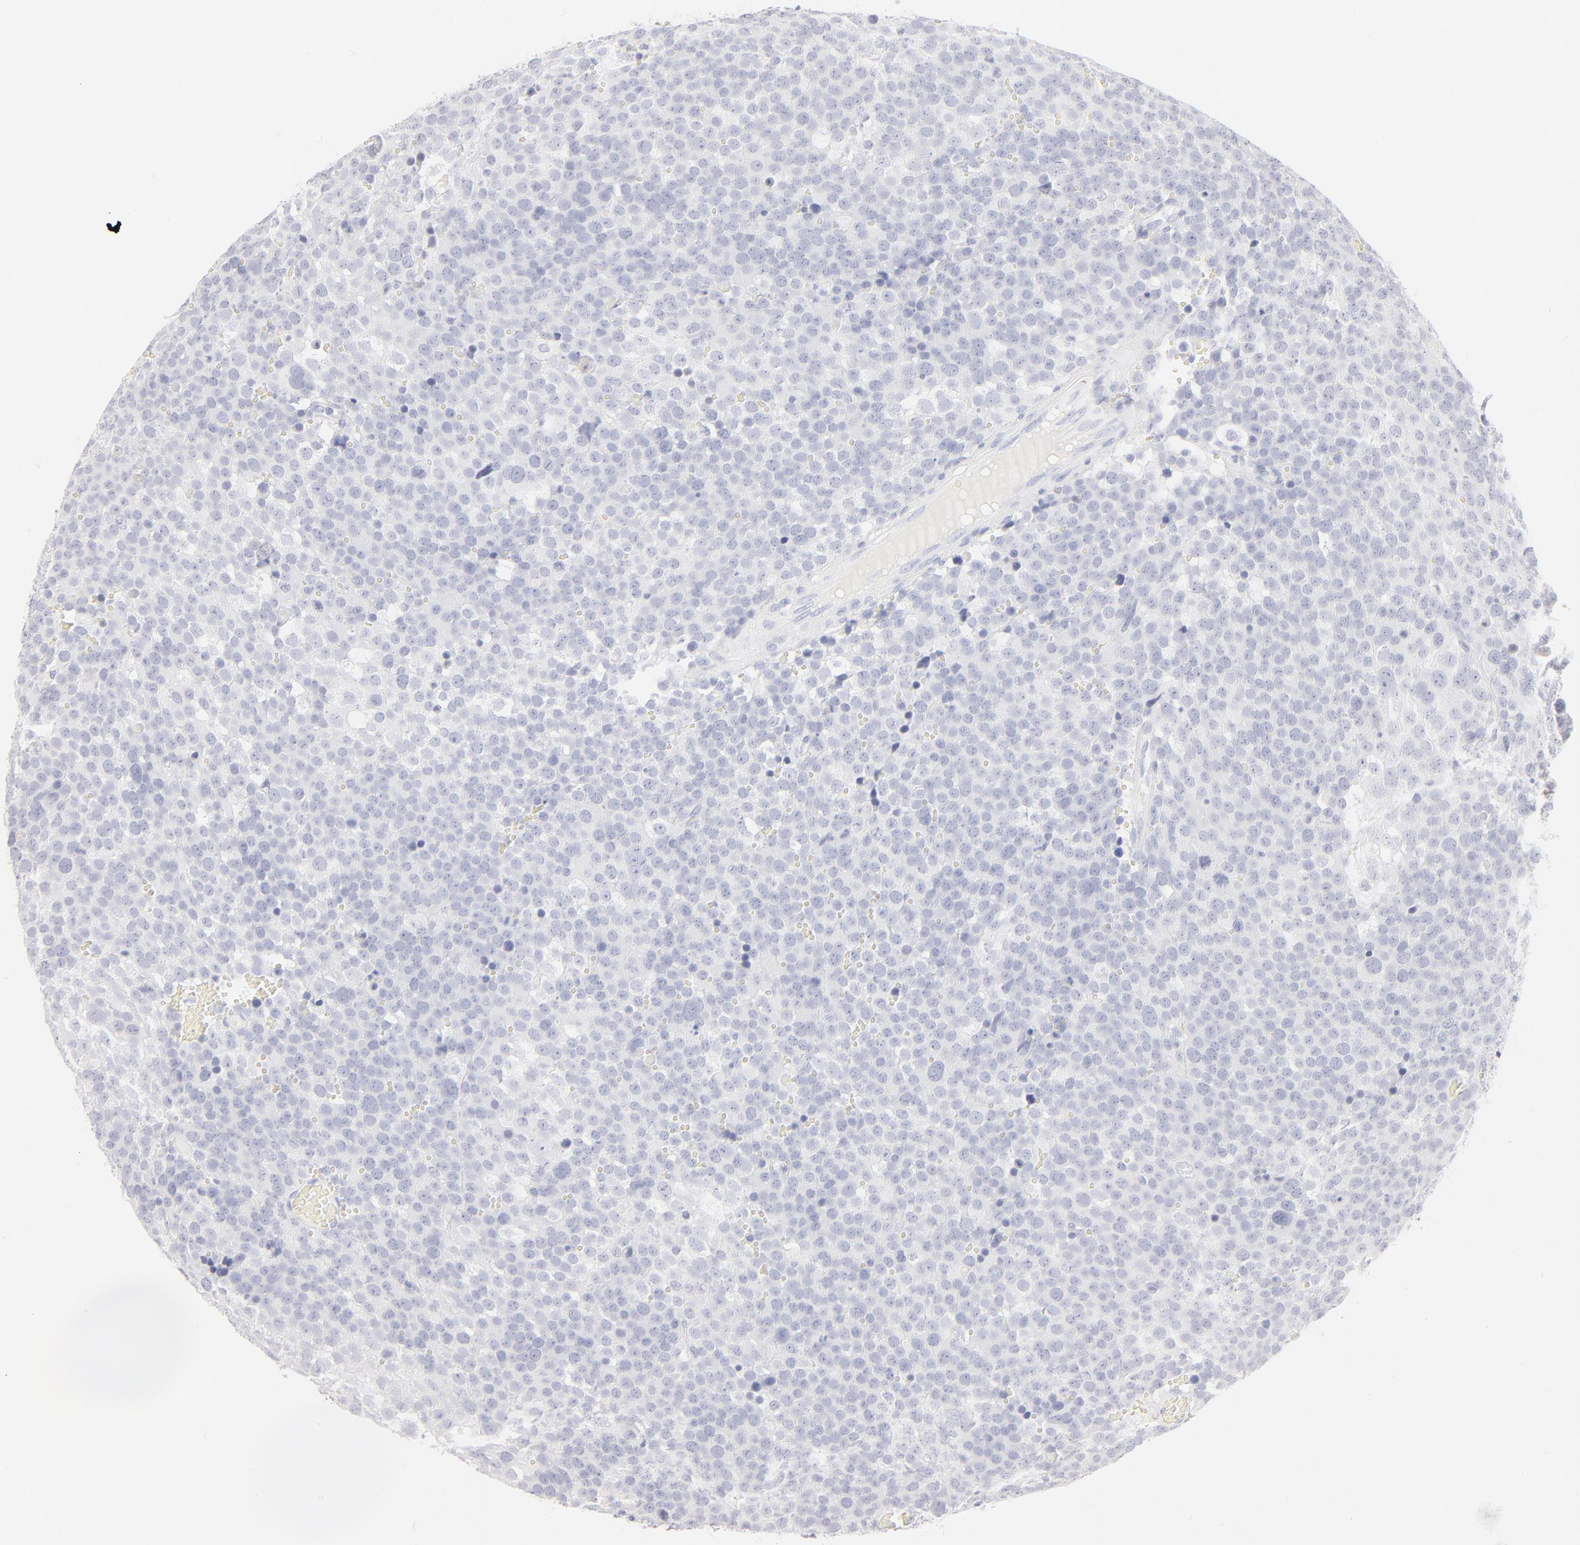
{"staining": {"intensity": "negative", "quantity": "none", "location": "none"}, "tissue": "testis cancer", "cell_type": "Tumor cells", "image_type": "cancer", "snomed": [{"axis": "morphology", "description": "Seminoma, NOS"}, {"axis": "topography", "description": "Testis"}], "caption": "Immunohistochemical staining of human testis seminoma exhibits no significant expression in tumor cells.", "gene": "ELF3", "patient": {"sex": "male", "age": 71}}